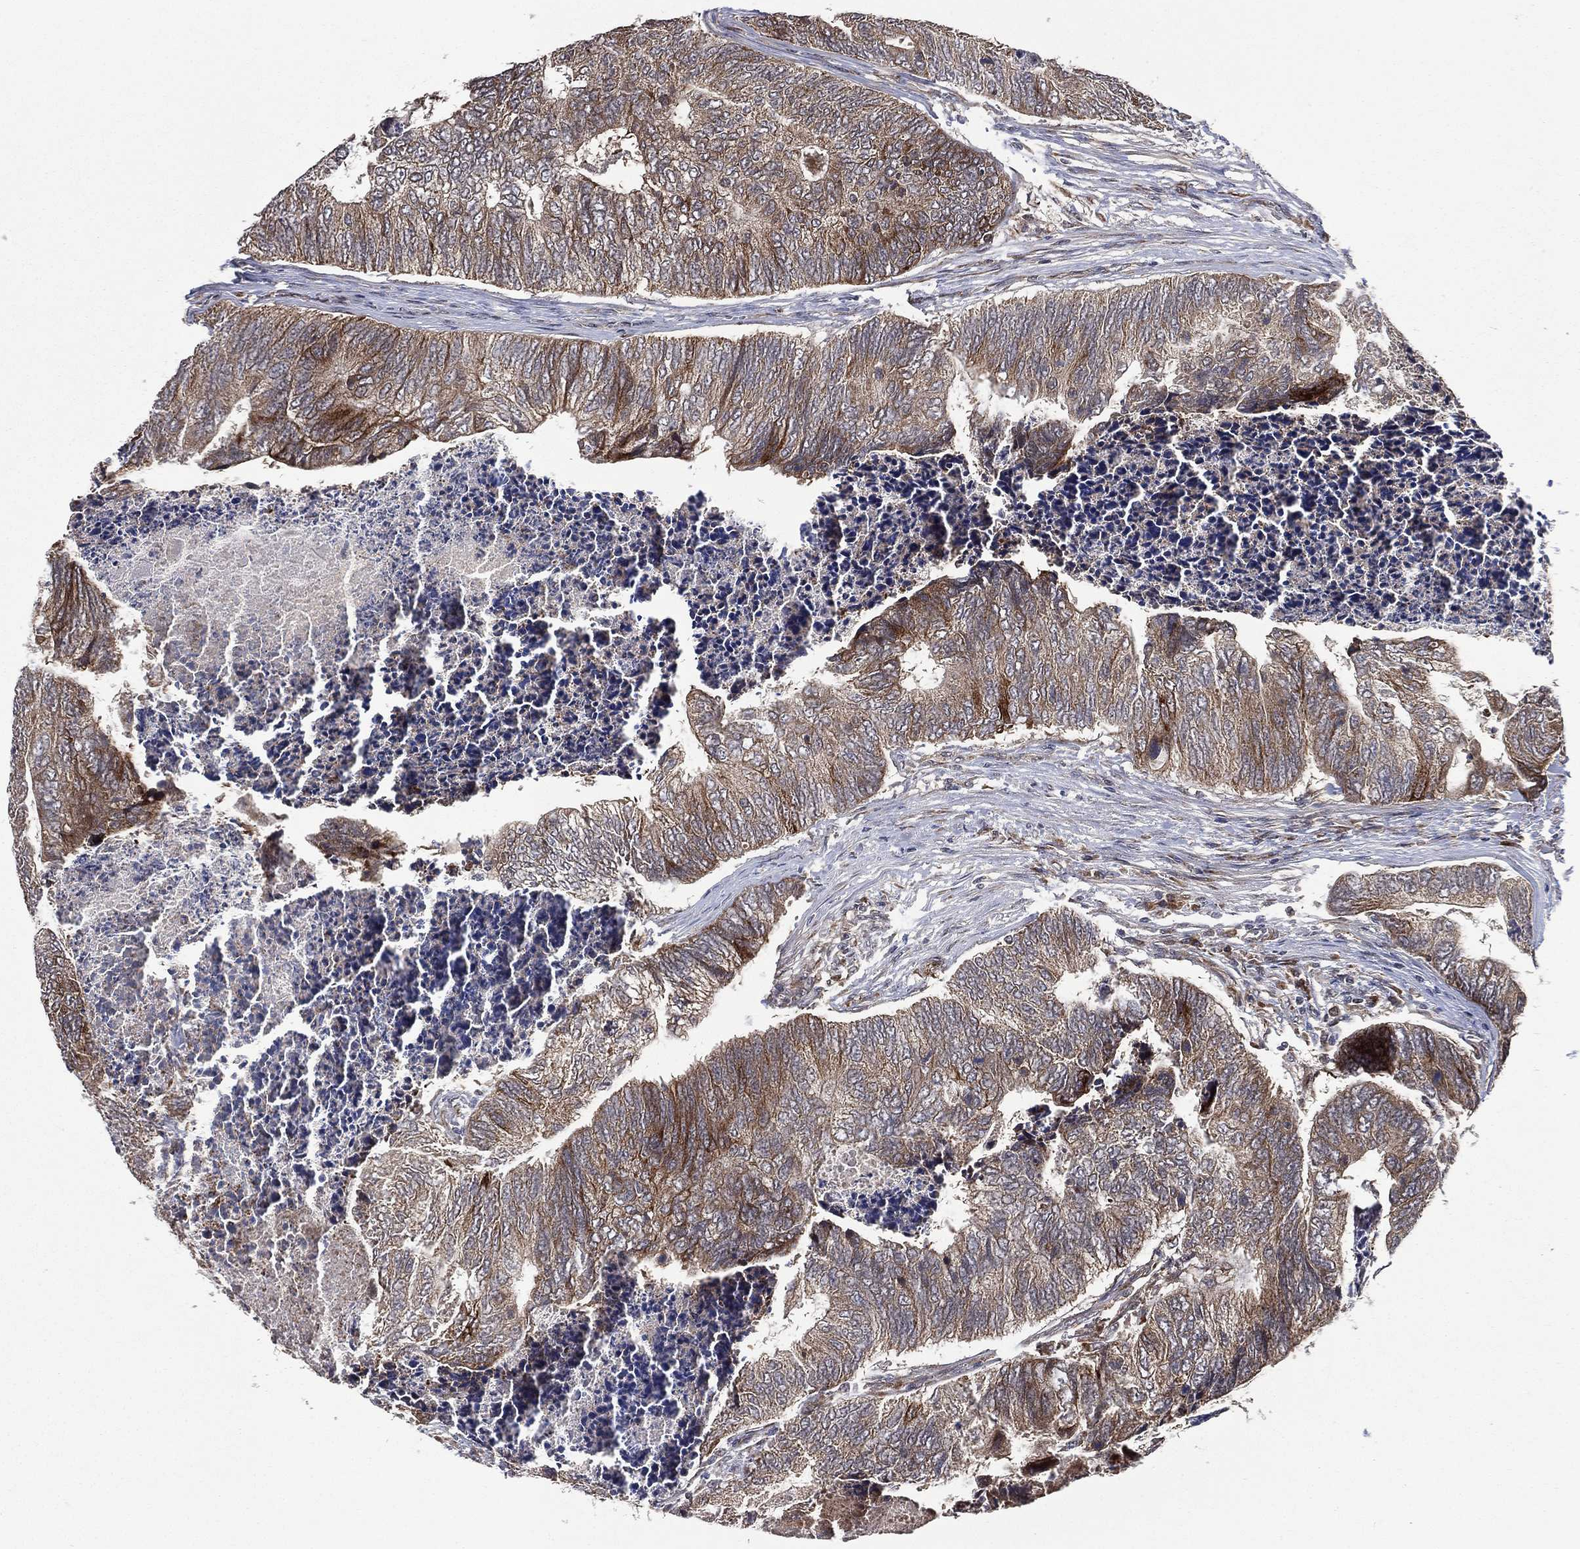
{"staining": {"intensity": "strong", "quantity": "<25%", "location": "cytoplasmic/membranous"}, "tissue": "colorectal cancer", "cell_type": "Tumor cells", "image_type": "cancer", "snomed": [{"axis": "morphology", "description": "Adenocarcinoma, NOS"}, {"axis": "topography", "description": "Colon"}], "caption": "High-magnification brightfield microscopy of colorectal cancer (adenocarcinoma) stained with DAB (3,3'-diaminobenzidine) (brown) and counterstained with hematoxylin (blue). tumor cells exhibit strong cytoplasmic/membranous positivity is identified in approximately<25% of cells.", "gene": "RAB11FIP4", "patient": {"sex": "female", "age": 67}}